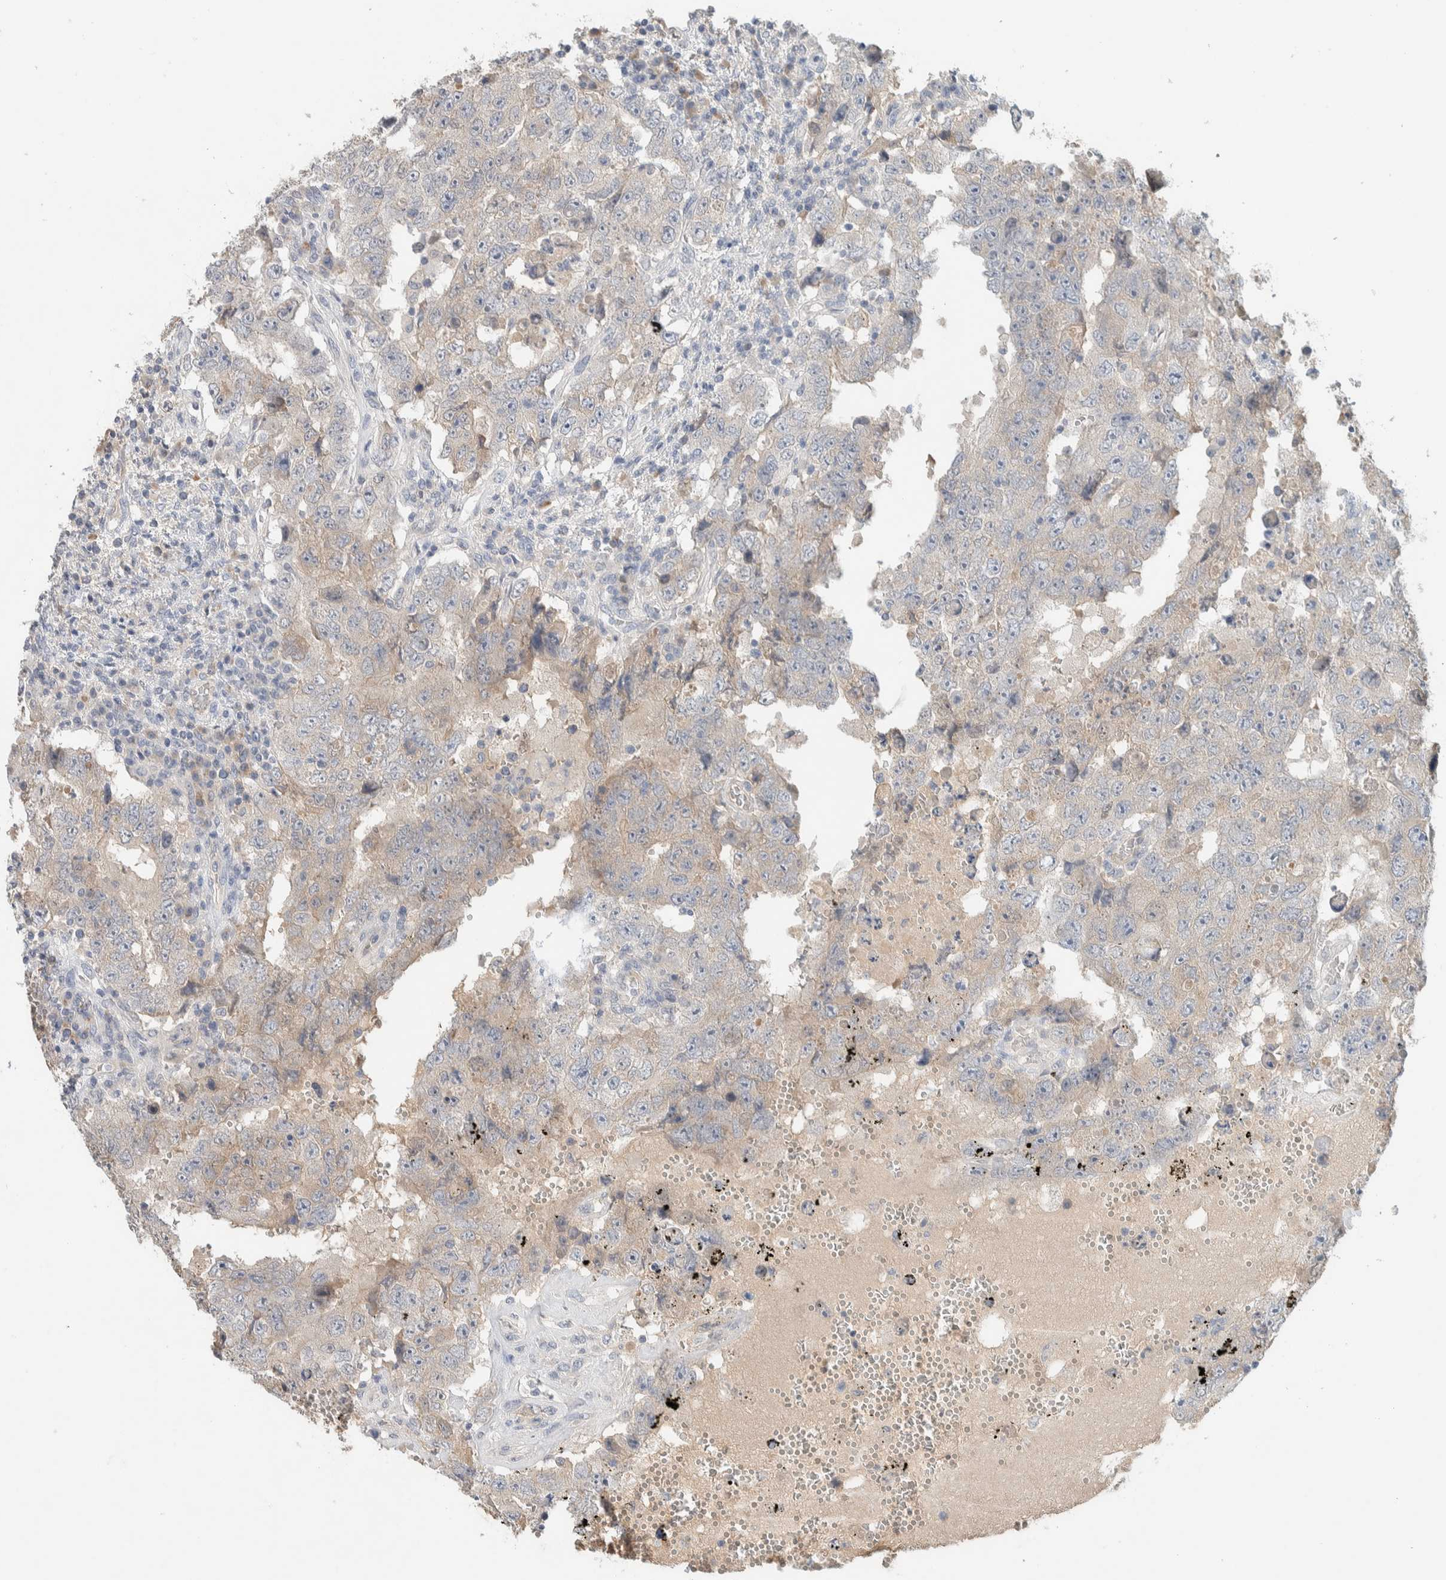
{"staining": {"intensity": "weak", "quantity": "<25%", "location": "cytoplasmic/membranous"}, "tissue": "testis cancer", "cell_type": "Tumor cells", "image_type": "cancer", "snomed": [{"axis": "morphology", "description": "Carcinoma, Embryonal, NOS"}, {"axis": "topography", "description": "Testis"}], "caption": "A high-resolution image shows immunohistochemistry staining of testis cancer (embryonal carcinoma), which reveals no significant positivity in tumor cells.", "gene": "DEPTOR", "patient": {"sex": "male", "age": 26}}